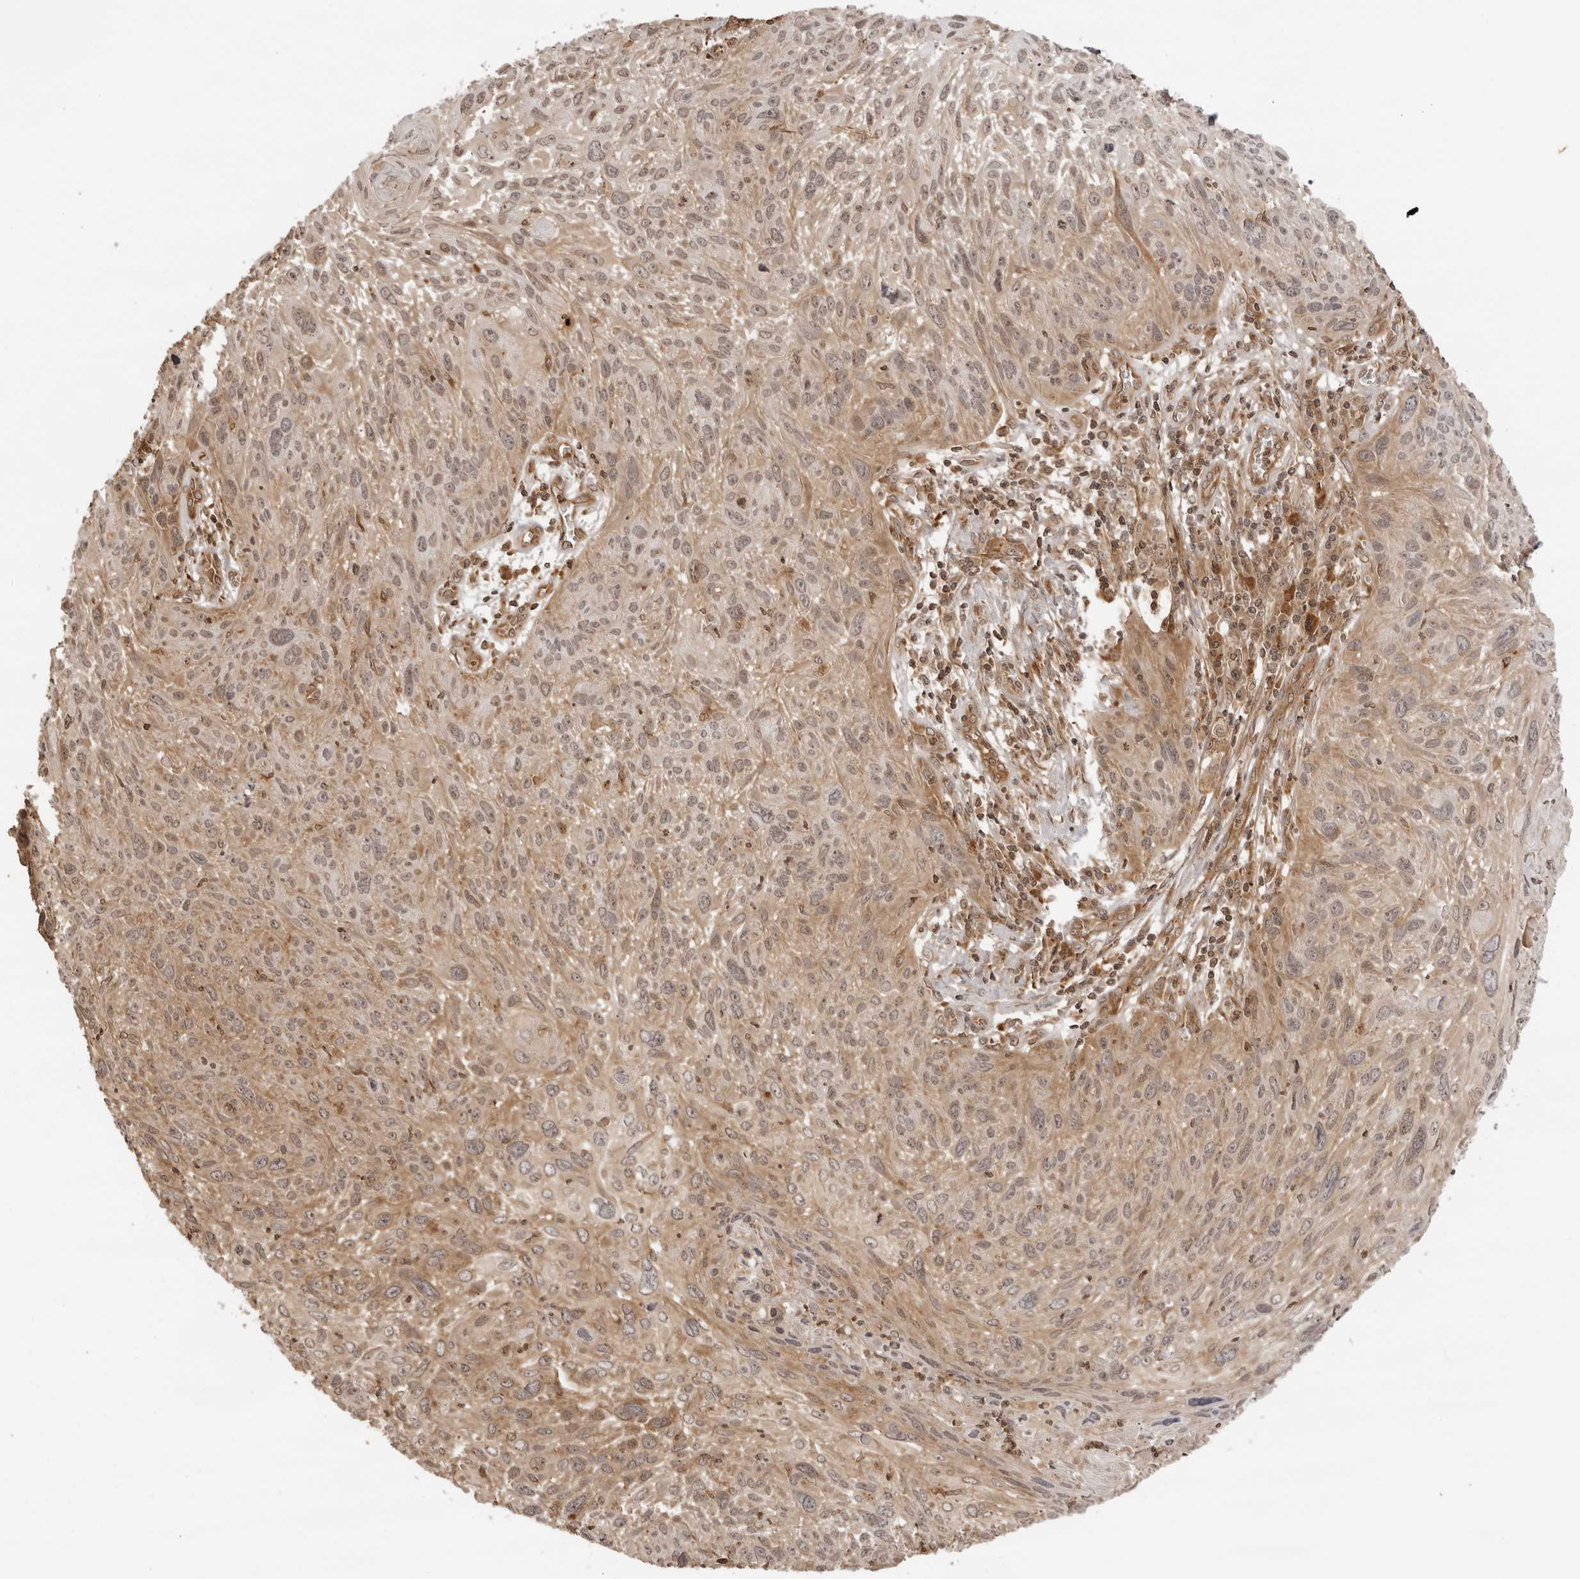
{"staining": {"intensity": "weak", "quantity": "25%-75%", "location": "cytoplasmic/membranous,nuclear"}, "tissue": "cervical cancer", "cell_type": "Tumor cells", "image_type": "cancer", "snomed": [{"axis": "morphology", "description": "Squamous cell carcinoma, NOS"}, {"axis": "topography", "description": "Cervix"}], "caption": "A brown stain labels weak cytoplasmic/membranous and nuclear staining of a protein in human cervical cancer (squamous cell carcinoma) tumor cells.", "gene": "IKBKE", "patient": {"sex": "female", "age": 51}}